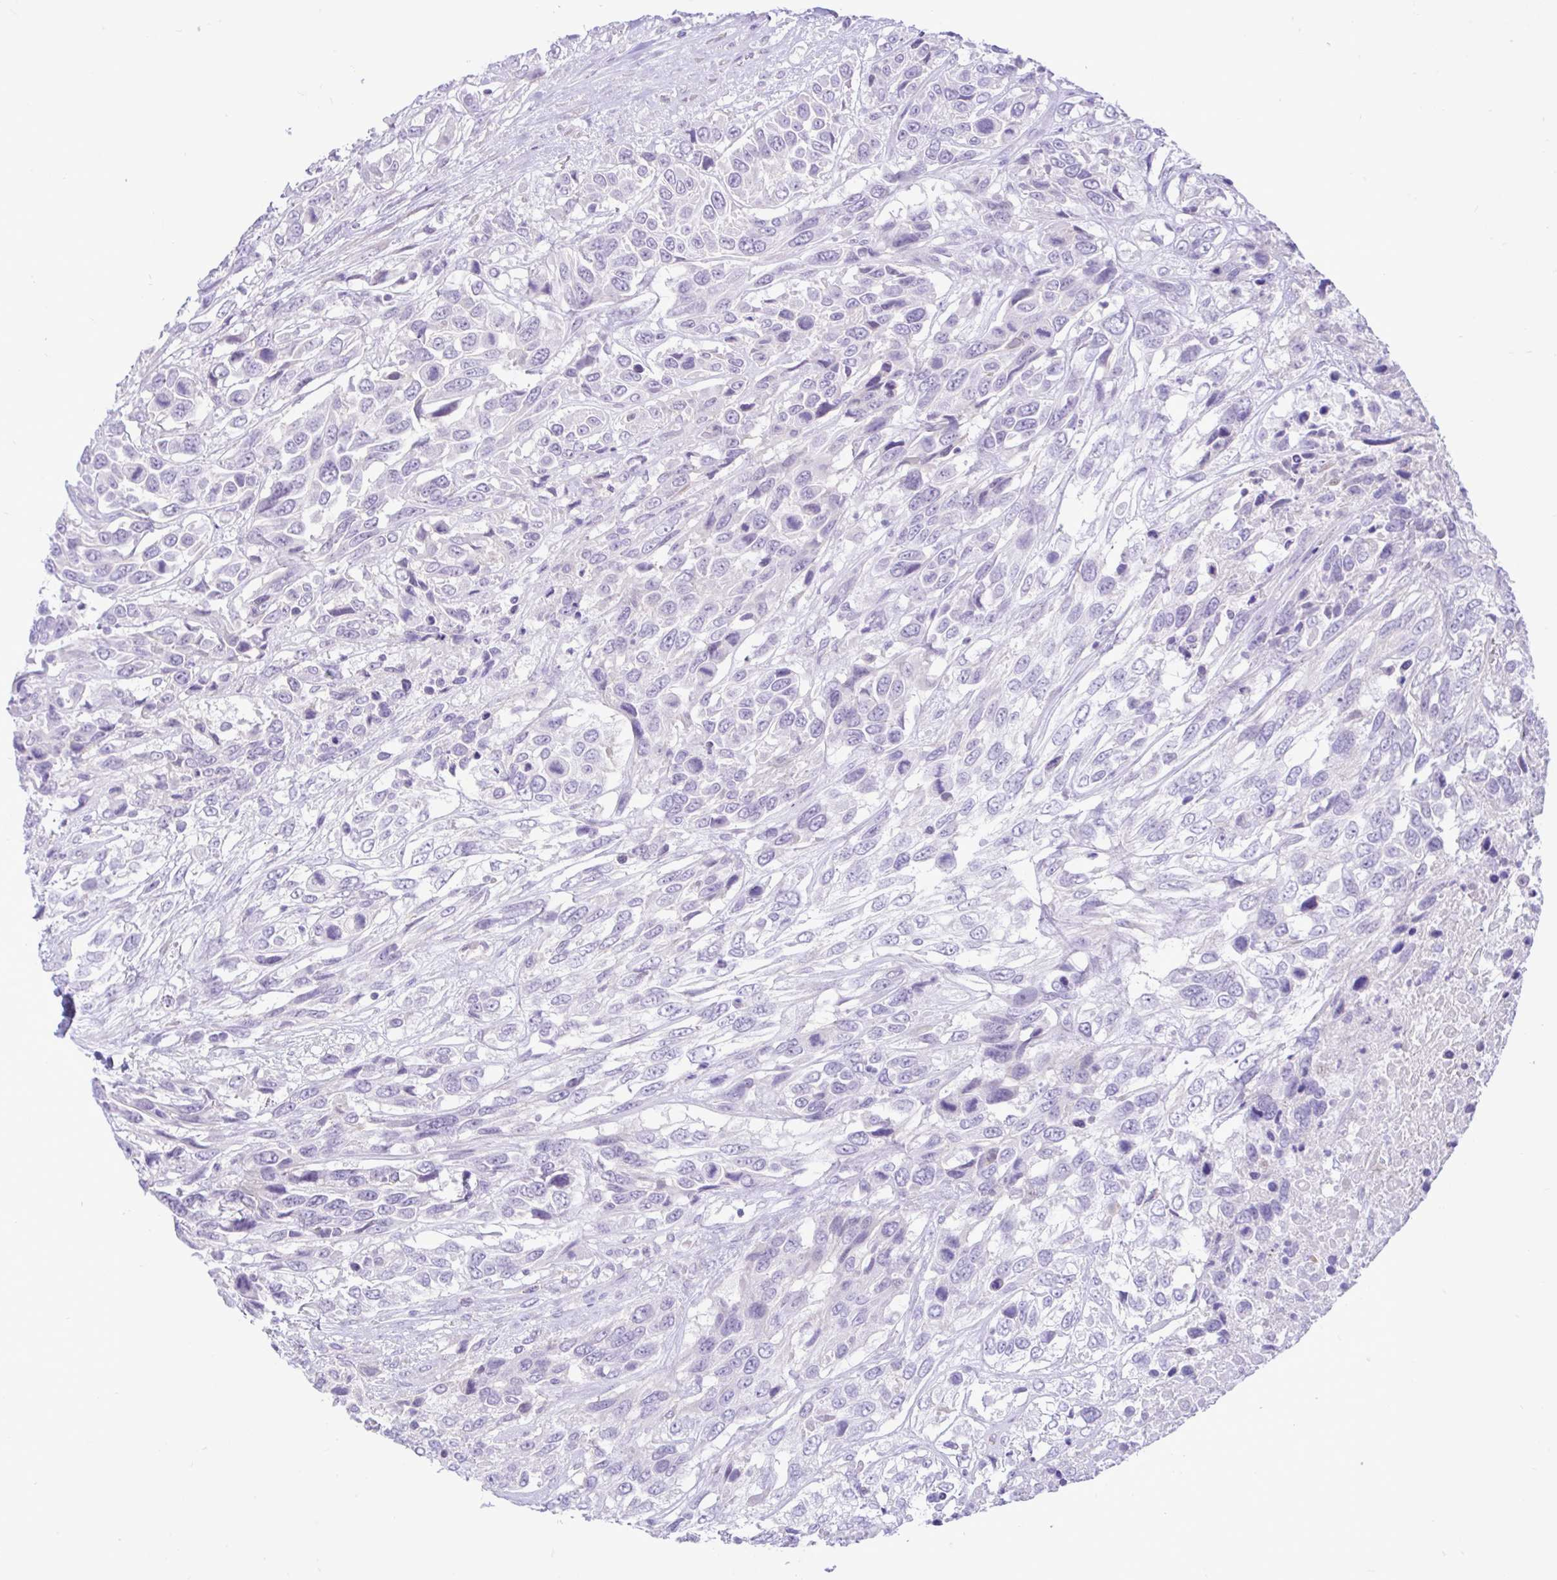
{"staining": {"intensity": "negative", "quantity": "none", "location": "none"}, "tissue": "urothelial cancer", "cell_type": "Tumor cells", "image_type": "cancer", "snomed": [{"axis": "morphology", "description": "Urothelial carcinoma, High grade"}, {"axis": "topography", "description": "Urinary bladder"}], "caption": "DAB (3,3'-diaminobenzidine) immunohistochemical staining of human urothelial cancer demonstrates no significant positivity in tumor cells.", "gene": "ZNF101", "patient": {"sex": "female", "age": 70}}